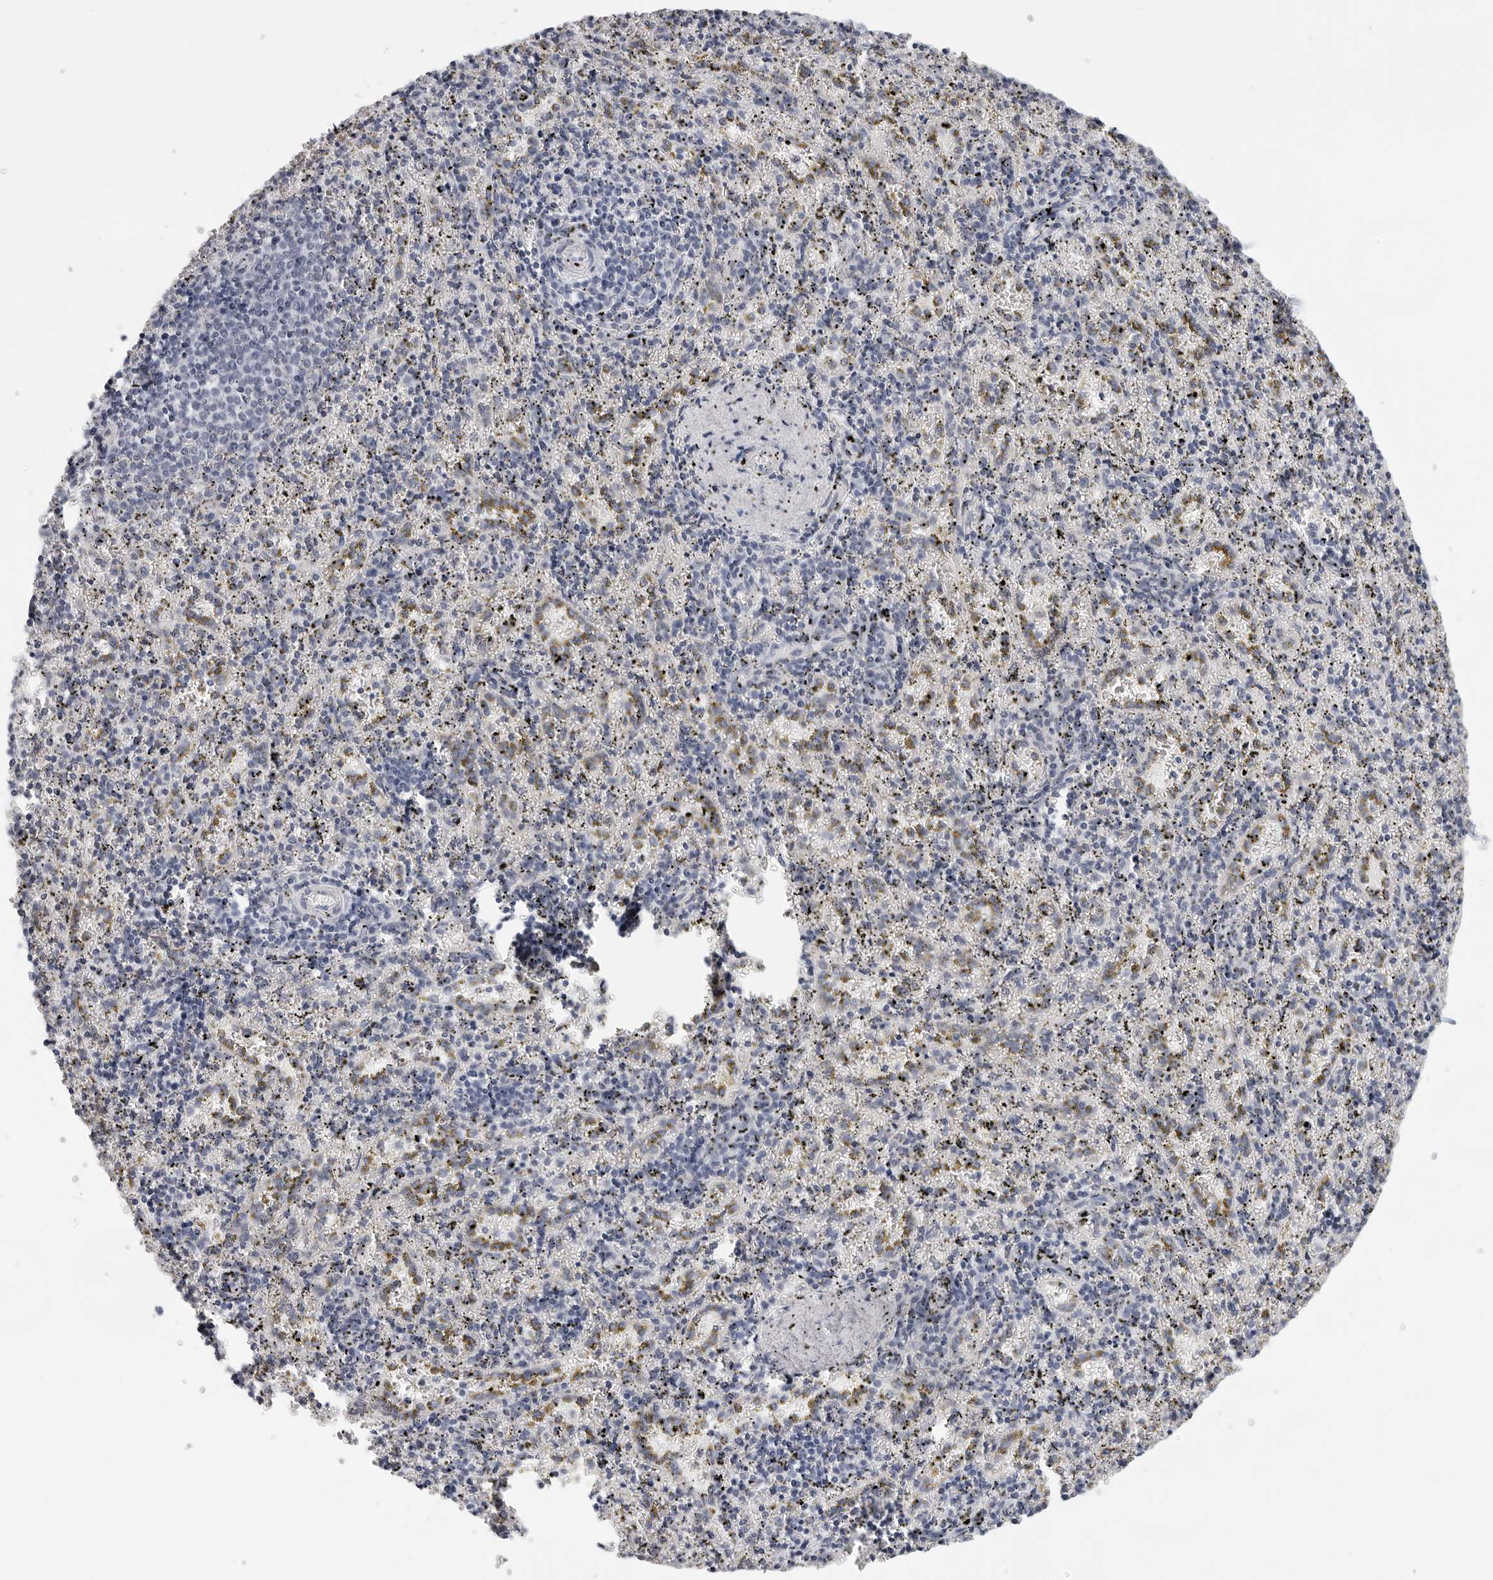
{"staining": {"intensity": "negative", "quantity": "none", "location": "none"}, "tissue": "spleen", "cell_type": "Cells in red pulp", "image_type": "normal", "snomed": [{"axis": "morphology", "description": "Normal tissue, NOS"}, {"axis": "topography", "description": "Spleen"}], "caption": "Immunohistochemical staining of unremarkable human spleen displays no significant expression in cells in red pulp.", "gene": "CIART", "patient": {"sex": "male", "age": 11}}